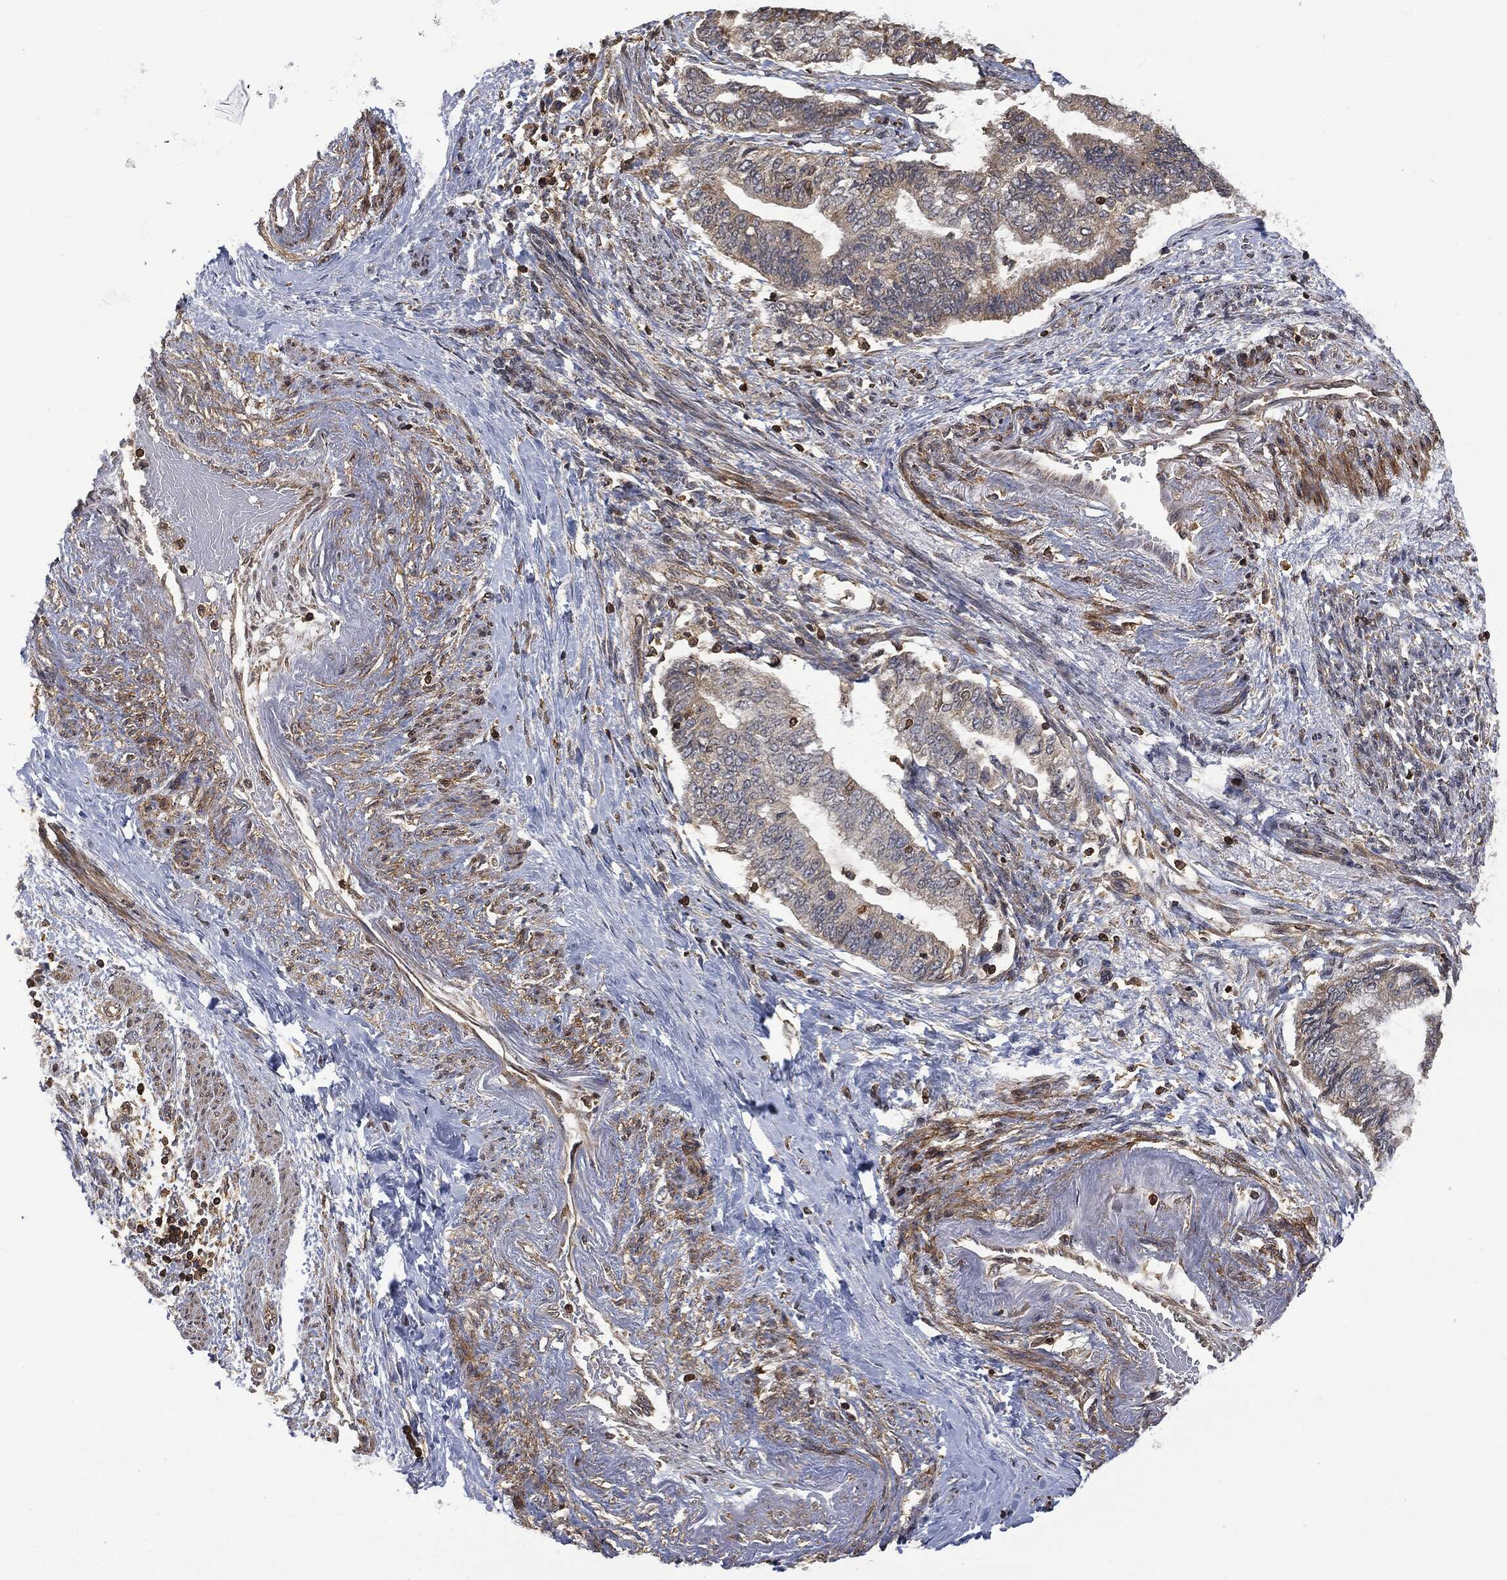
{"staining": {"intensity": "weak", "quantity": "<25%", "location": "cytoplasmic/membranous"}, "tissue": "endometrial cancer", "cell_type": "Tumor cells", "image_type": "cancer", "snomed": [{"axis": "morphology", "description": "Adenocarcinoma, NOS"}, {"axis": "topography", "description": "Endometrium"}], "caption": "This is an immunohistochemistry (IHC) histopathology image of endometrial cancer (adenocarcinoma). There is no expression in tumor cells.", "gene": "PSMB10", "patient": {"sex": "female", "age": 65}}